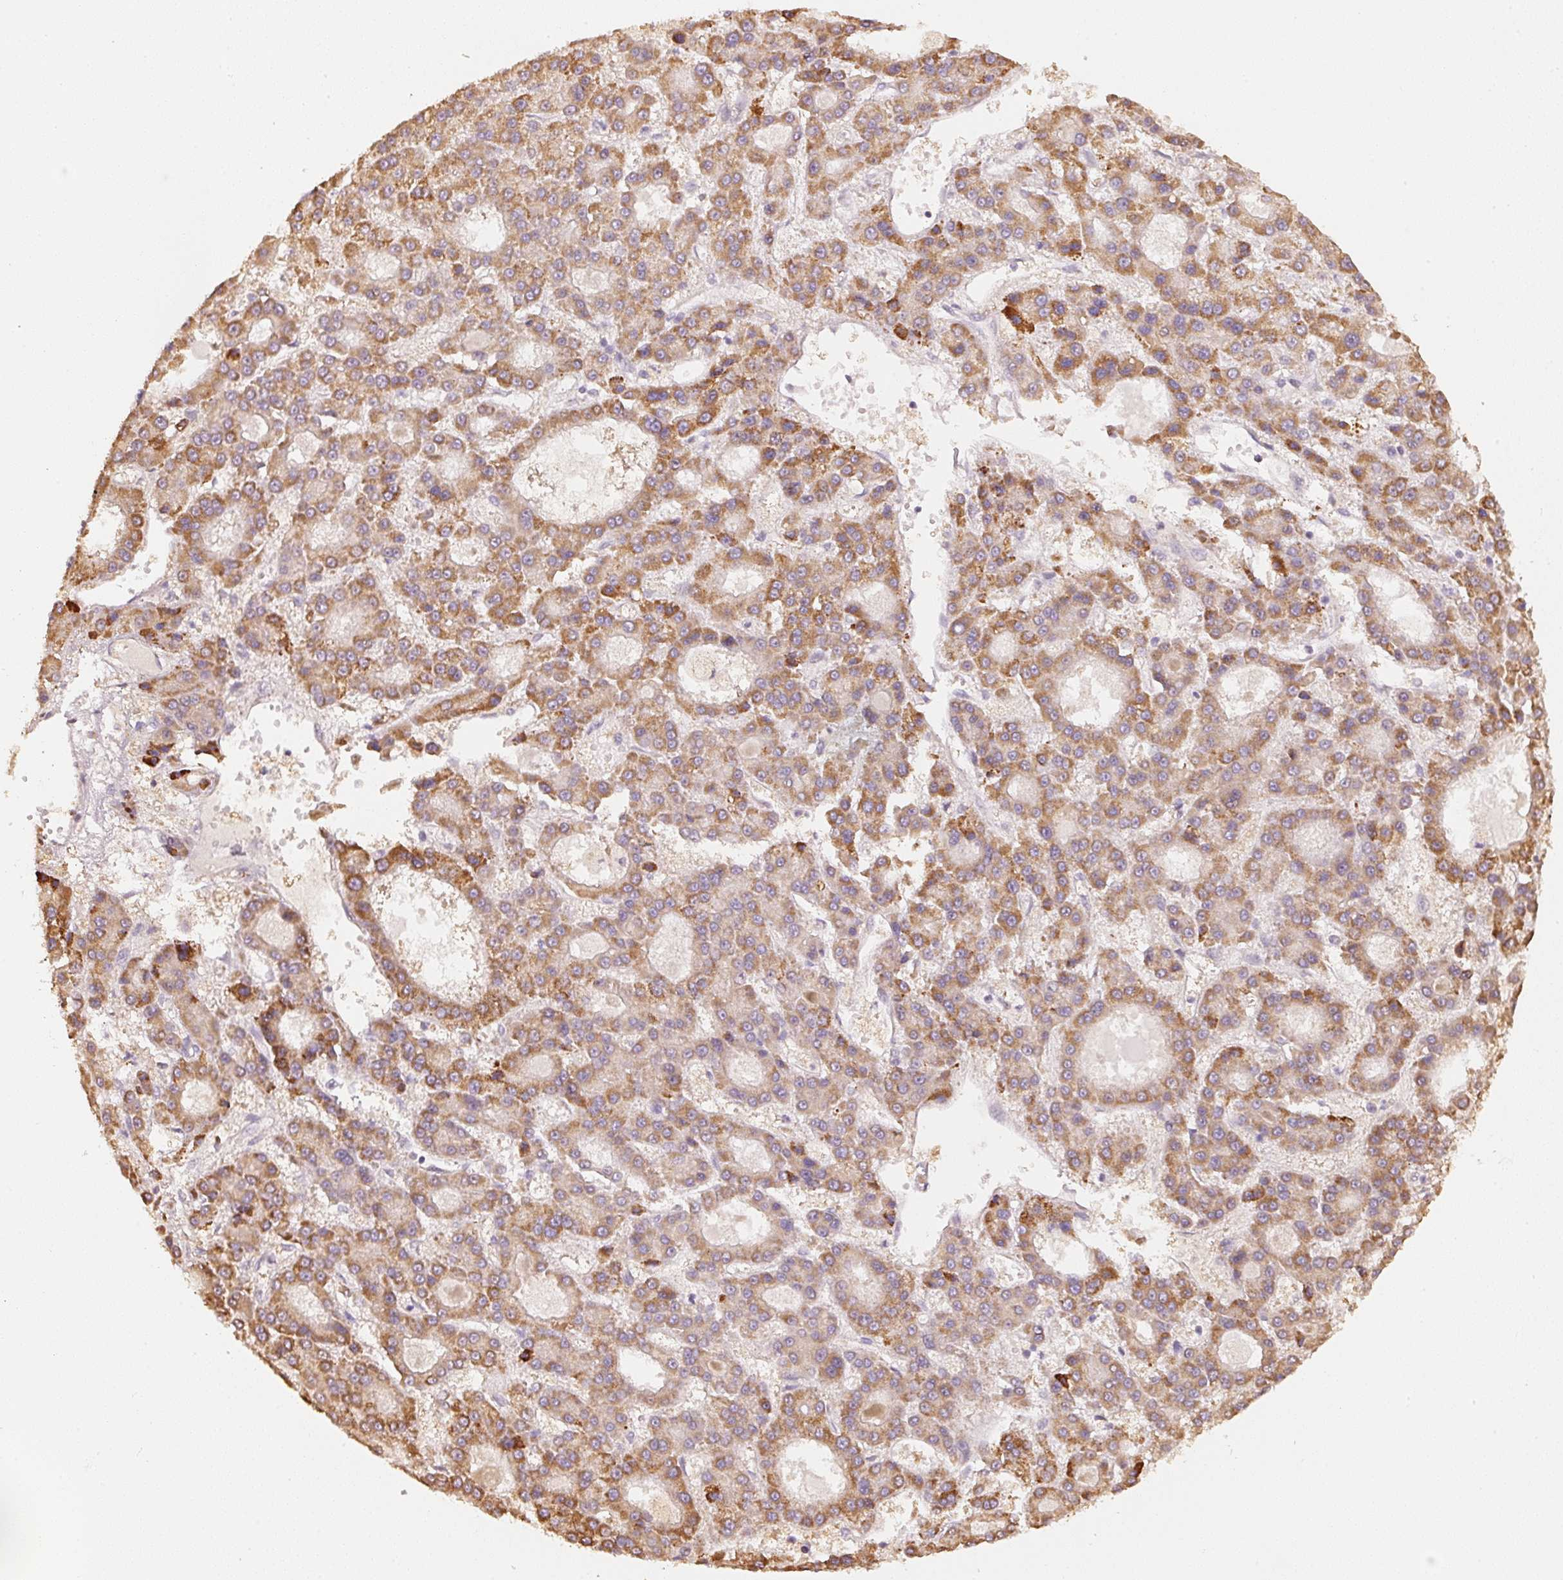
{"staining": {"intensity": "moderate", "quantity": ">75%", "location": "cytoplasmic/membranous"}, "tissue": "liver cancer", "cell_type": "Tumor cells", "image_type": "cancer", "snomed": [{"axis": "morphology", "description": "Carcinoma, Hepatocellular, NOS"}, {"axis": "topography", "description": "Liver"}], "caption": "Immunohistochemistry (IHC) staining of liver hepatocellular carcinoma, which displays medium levels of moderate cytoplasmic/membranous expression in approximately >75% of tumor cells indicating moderate cytoplasmic/membranous protein staining. The staining was performed using DAB (3,3'-diaminobenzidine) (brown) for protein detection and nuclei were counterstained in hematoxylin (blue).", "gene": "RAB35", "patient": {"sex": "male", "age": 70}}